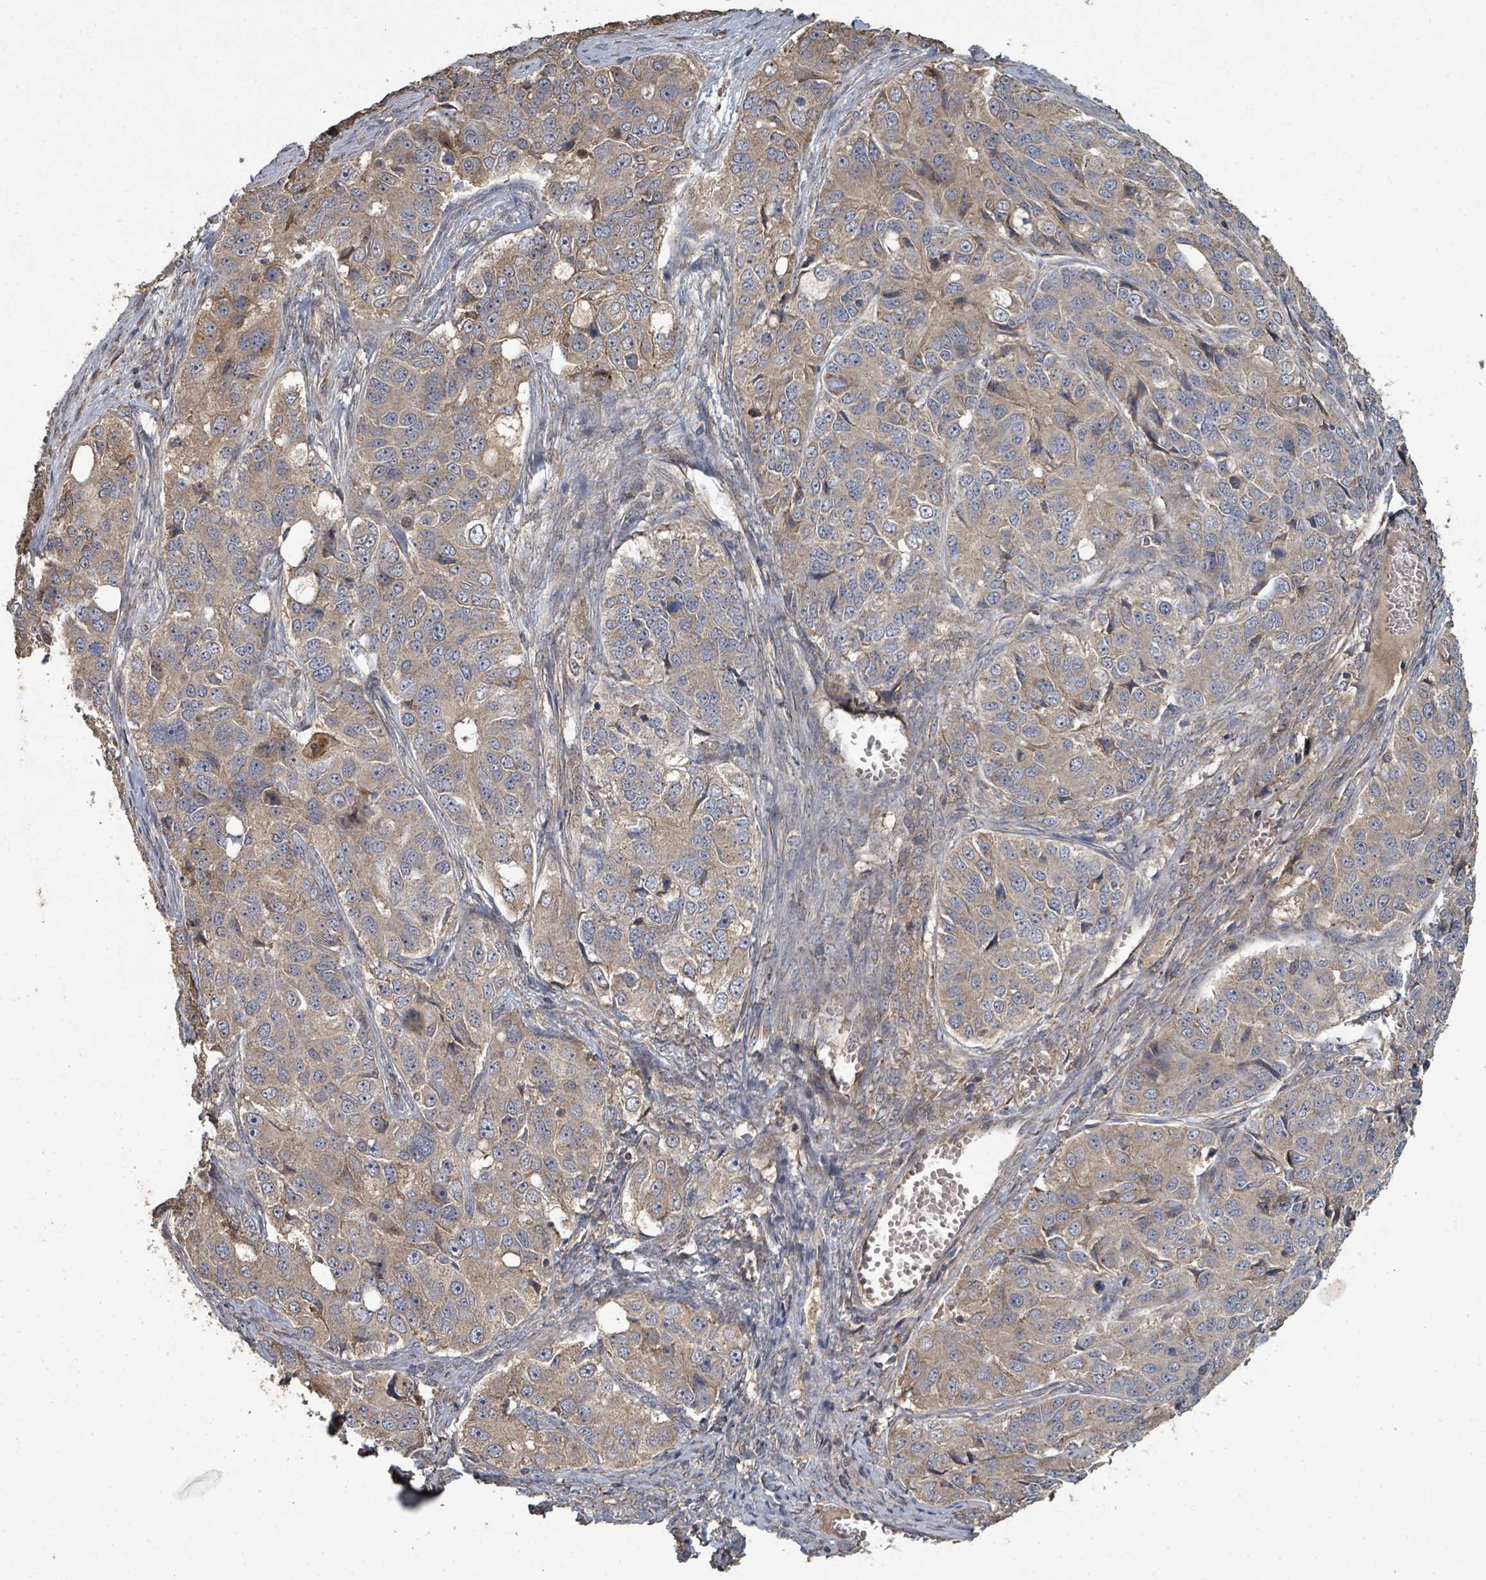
{"staining": {"intensity": "moderate", "quantity": "25%-75%", "location": "cytoplasmic/membranous"}, "tissue": "ovarian cancer", "cell_type": "Tumor cells", "image_type": "cancer", "snomed": [{"axis": "morphology", "description": "Carcinoma, endometroid"}, {"axis": "topography", "description": "Ovary"}], "caption": "A histopathology image of human endometroid carcinoma (ovarian) stained for a protein displays moderate cytoplasmic/membranous brown staining in tumor cells.", "gene": "WDFY1", "patient": {"sex": "female", "age": 51}}